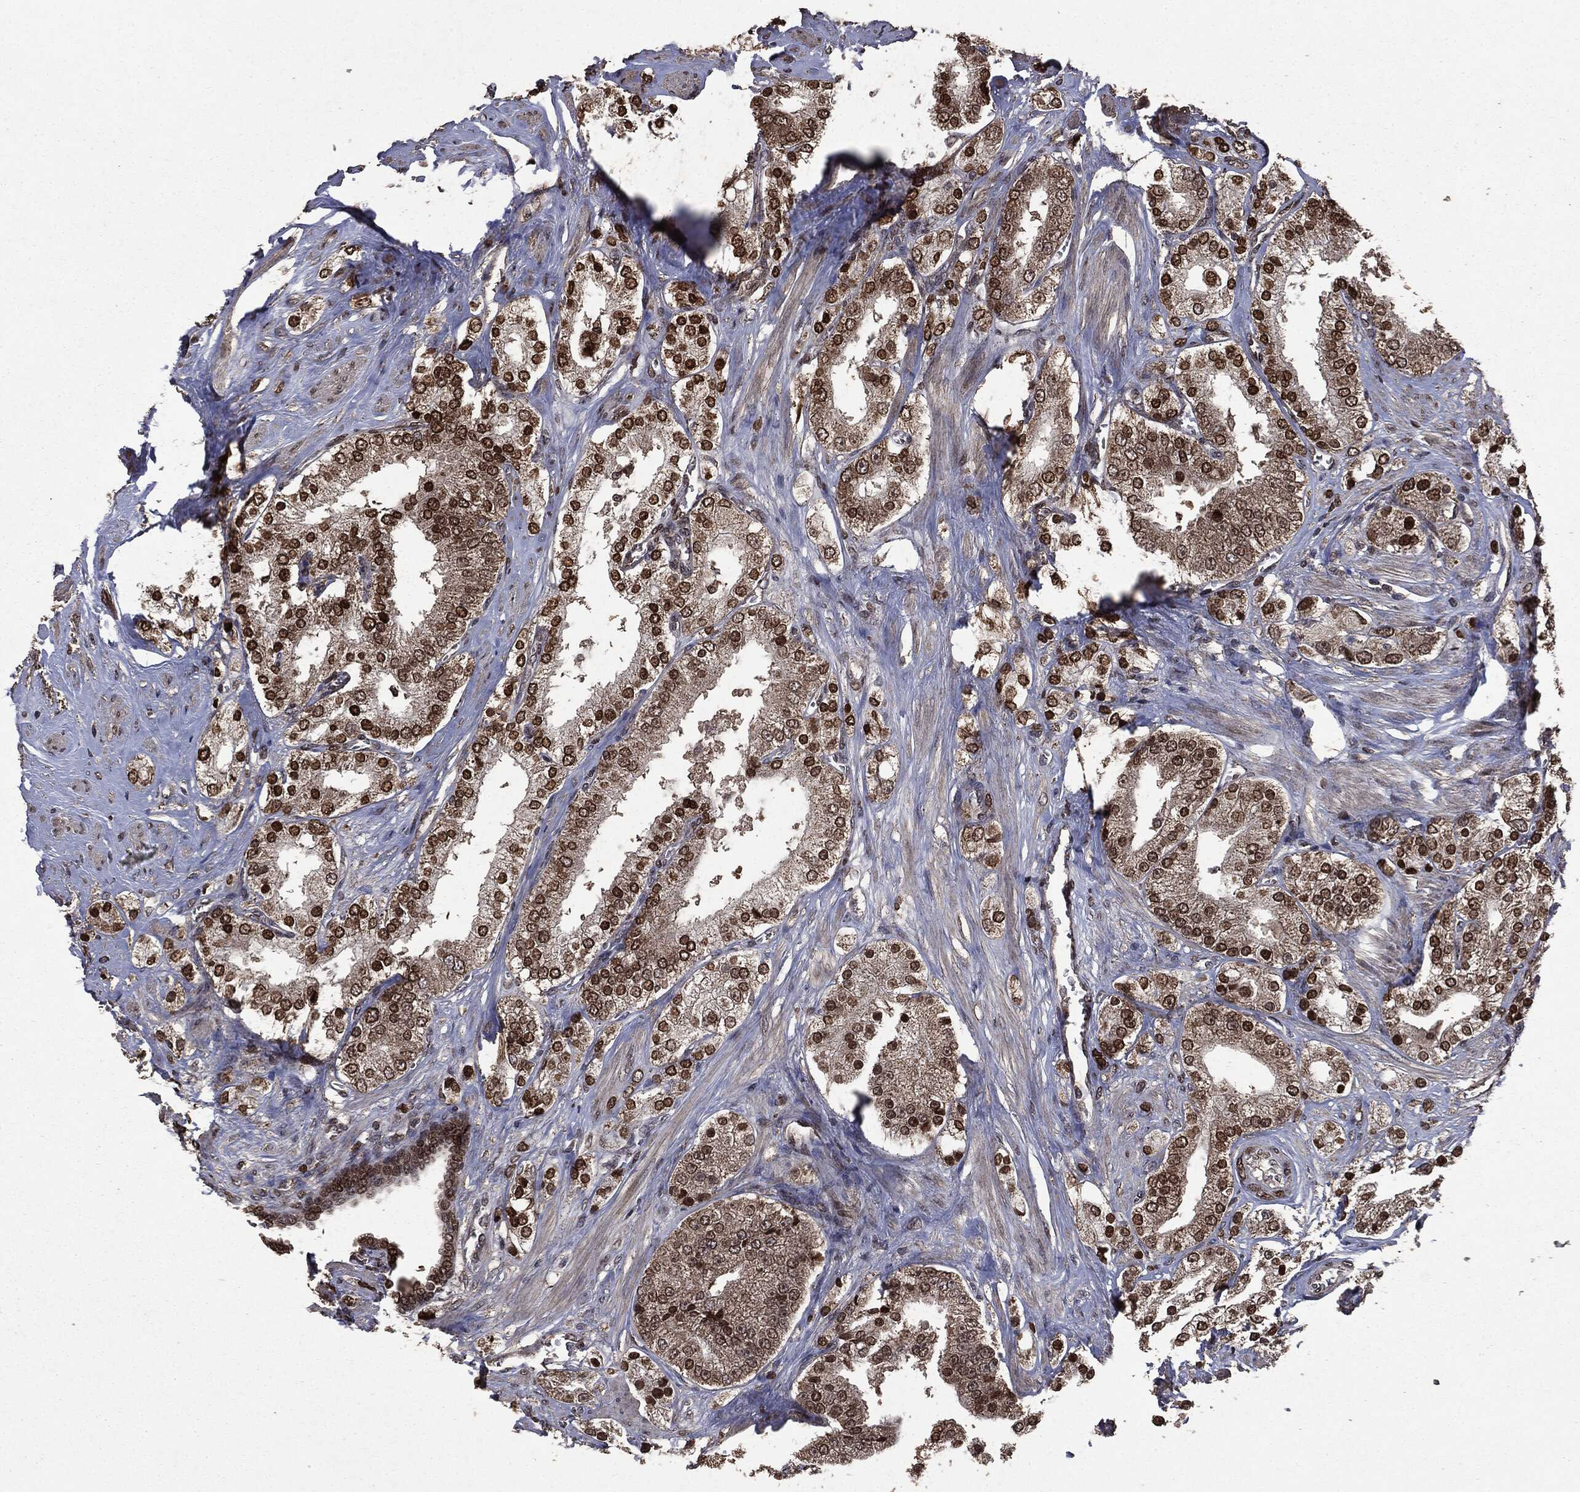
{"staining": {"intensity": "strong", "quantity": ">75%", "location": "cytoplasmic/membranous,nuclear"}, "tissue": "prostate cancer", "cell_type": "Tumor cells", "image_type": "cancer", "snomed": [{"axis": "morphology", "description": "Adenocarcinoma, NOS"}, {"axis": "topography", "description": "Prostate and seminal vesicle, NOS"}, {"axis": "topography", "description": "Prostate"}], "caption": "Immunohistochemistry (IHC) (DAB) staining of human adenocarcinoma (prostate) displays strong cytoplasmic/membranous and nuclear protein positivity in about >75% of tumor cells.", "gene": "PPP6R2", "patient": {"sex": "male", "age": 67}}